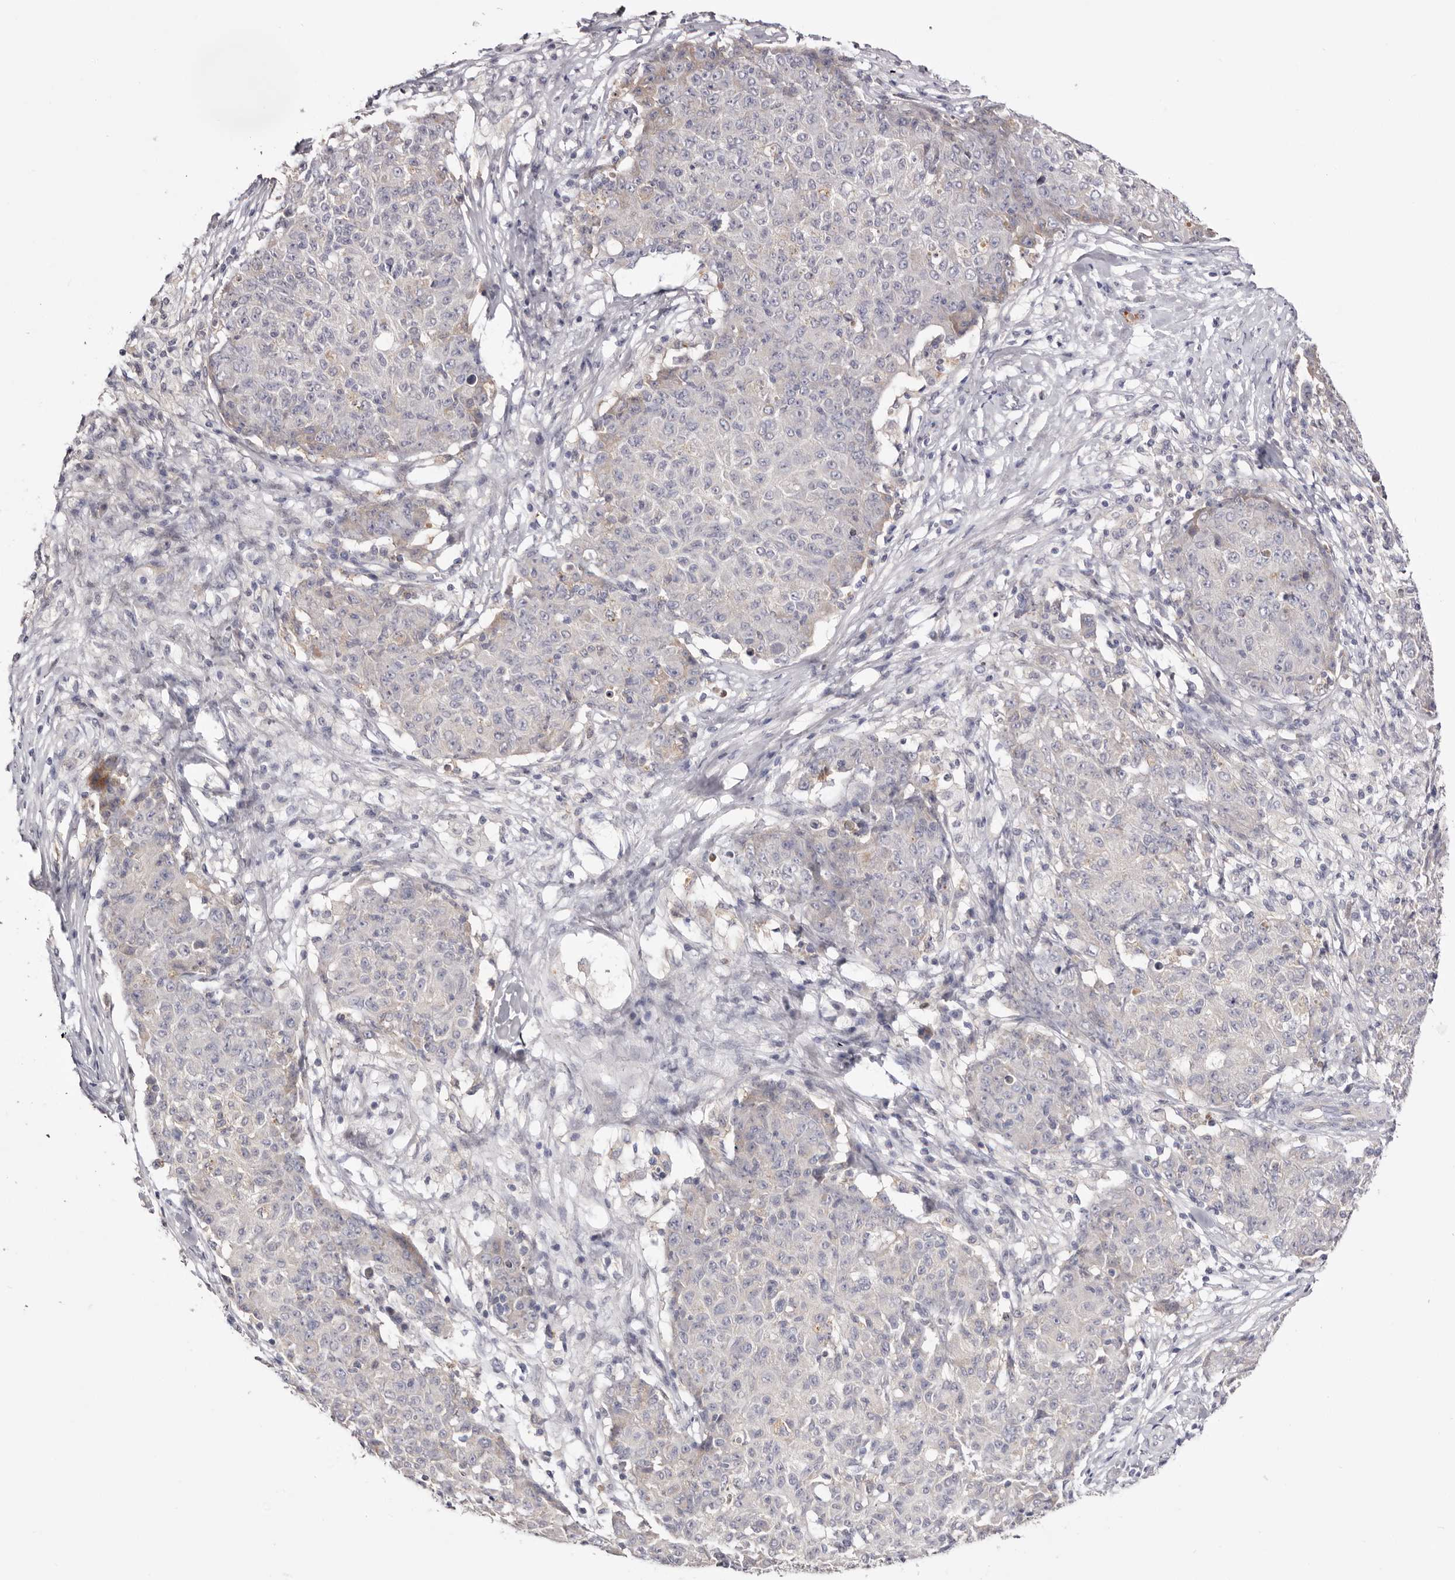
{"staining": {"intensity": "negative", "quantity": "none", "location": "none"}, "tissue": "ovarian cancer", "cell_type": "Tumor cells", "image_type": "cancer", "snomed": [{"axis": "morphology", "description": "Carcinoma, endometroid"}, {"axis": "topography", "description": "Ovary"}], "caption": "Ovarian endometroid carcinoma was stained to show a protein in brown. There is no significant staining in tumor cells. Nuclei are stained in blue.", "gene": "LMLN", "patient": {"sex": "female", "age": 42}}